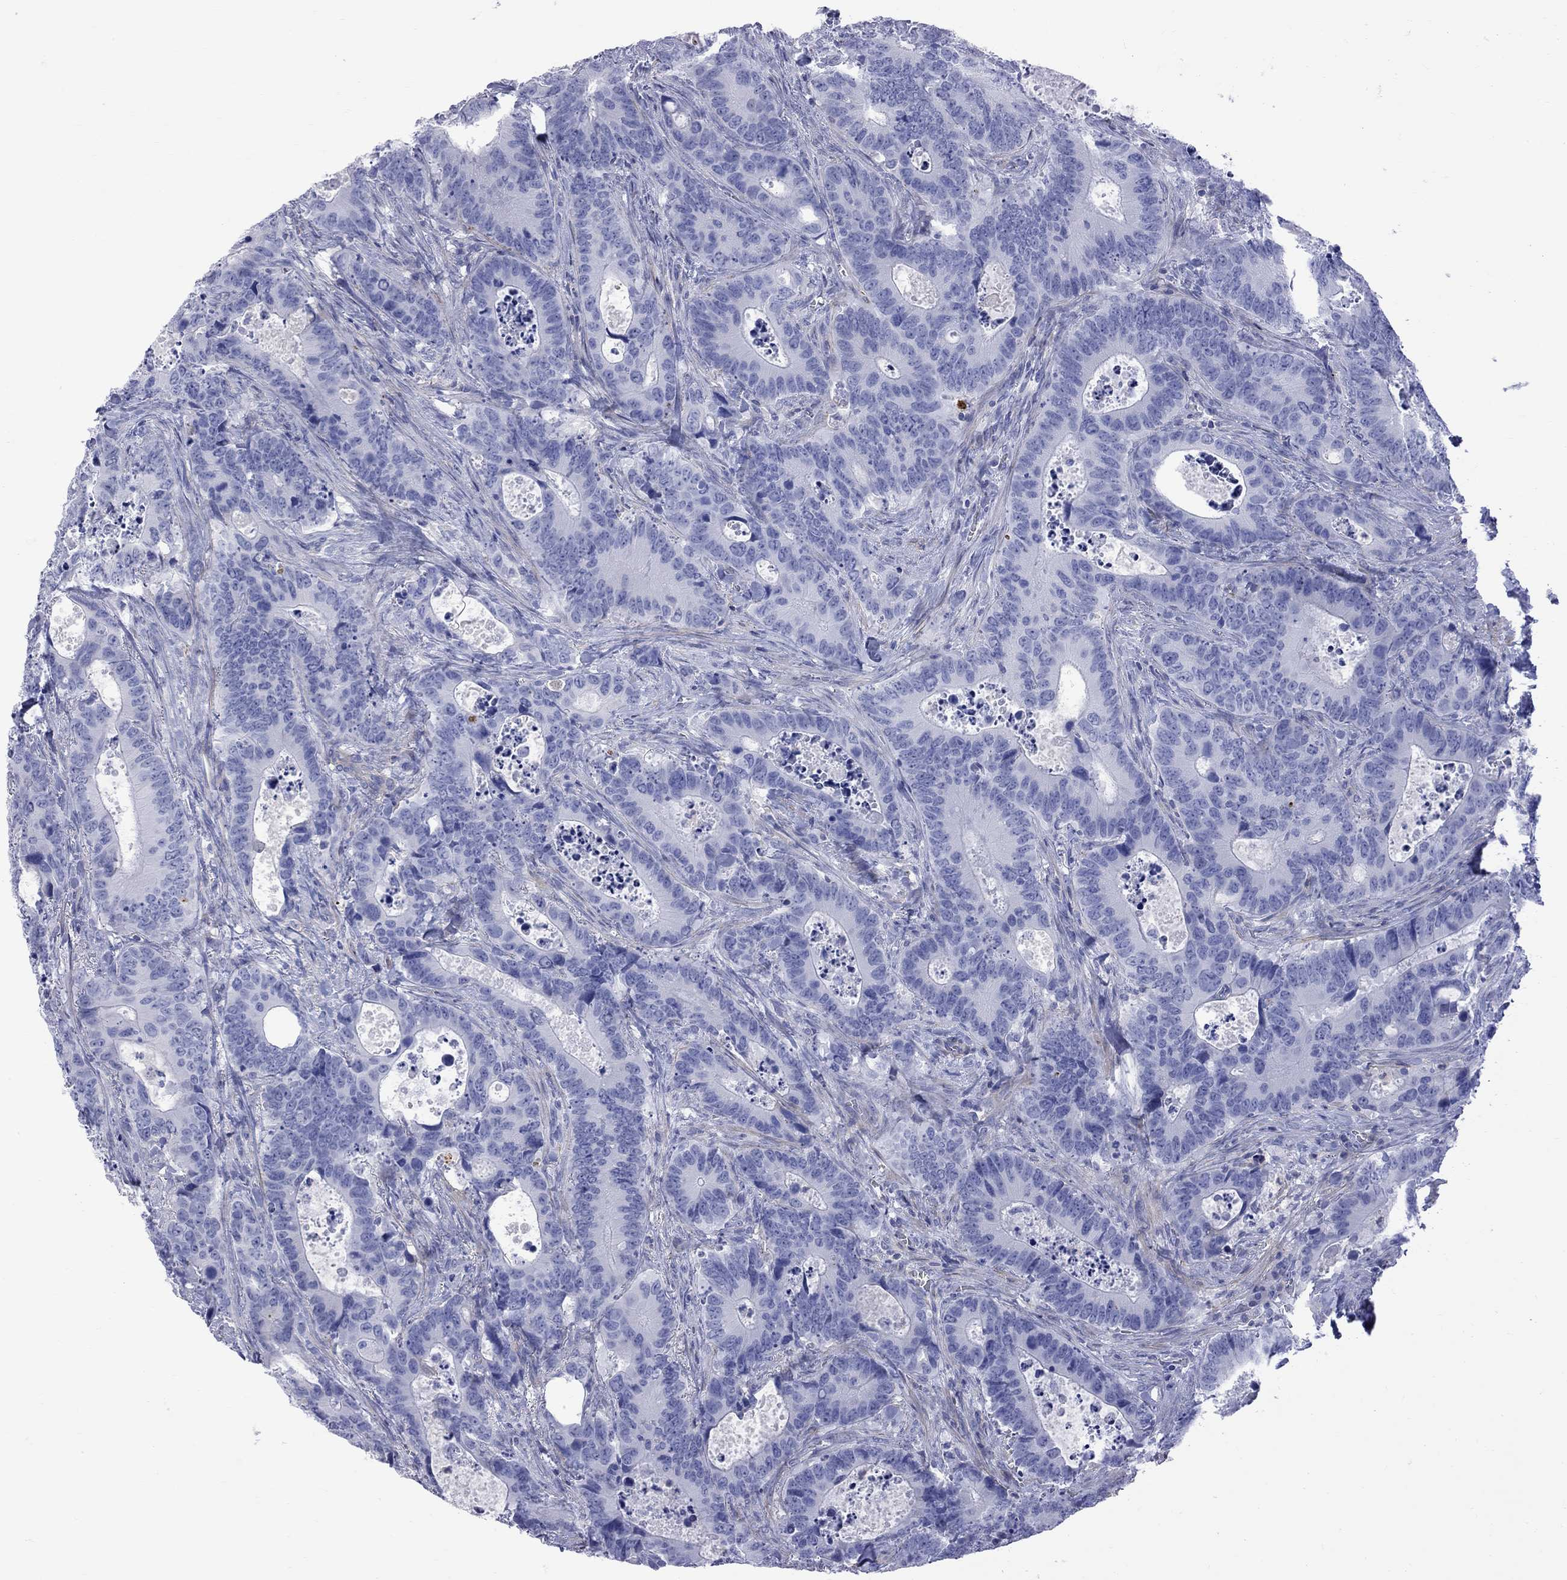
{"staining": {"intensity": "negative", "quantity": "none", "location": "none"}, "tissue": "colorectal cancer", "cell_type": "Tumor cells", "image_type": "cancer", "snomed": [{"axis": "morphology", "description": "Adenocarcinoma, NOS"}, {"axis": "topography", "description": "Colon"}], "caption": "Human adenocarcinoma (colorectal) stained for a protein using immunohistochemistry displays no expression in tumor cells.", "gene": "S100A3", "patient": {"sex": "female", "age": 82}}